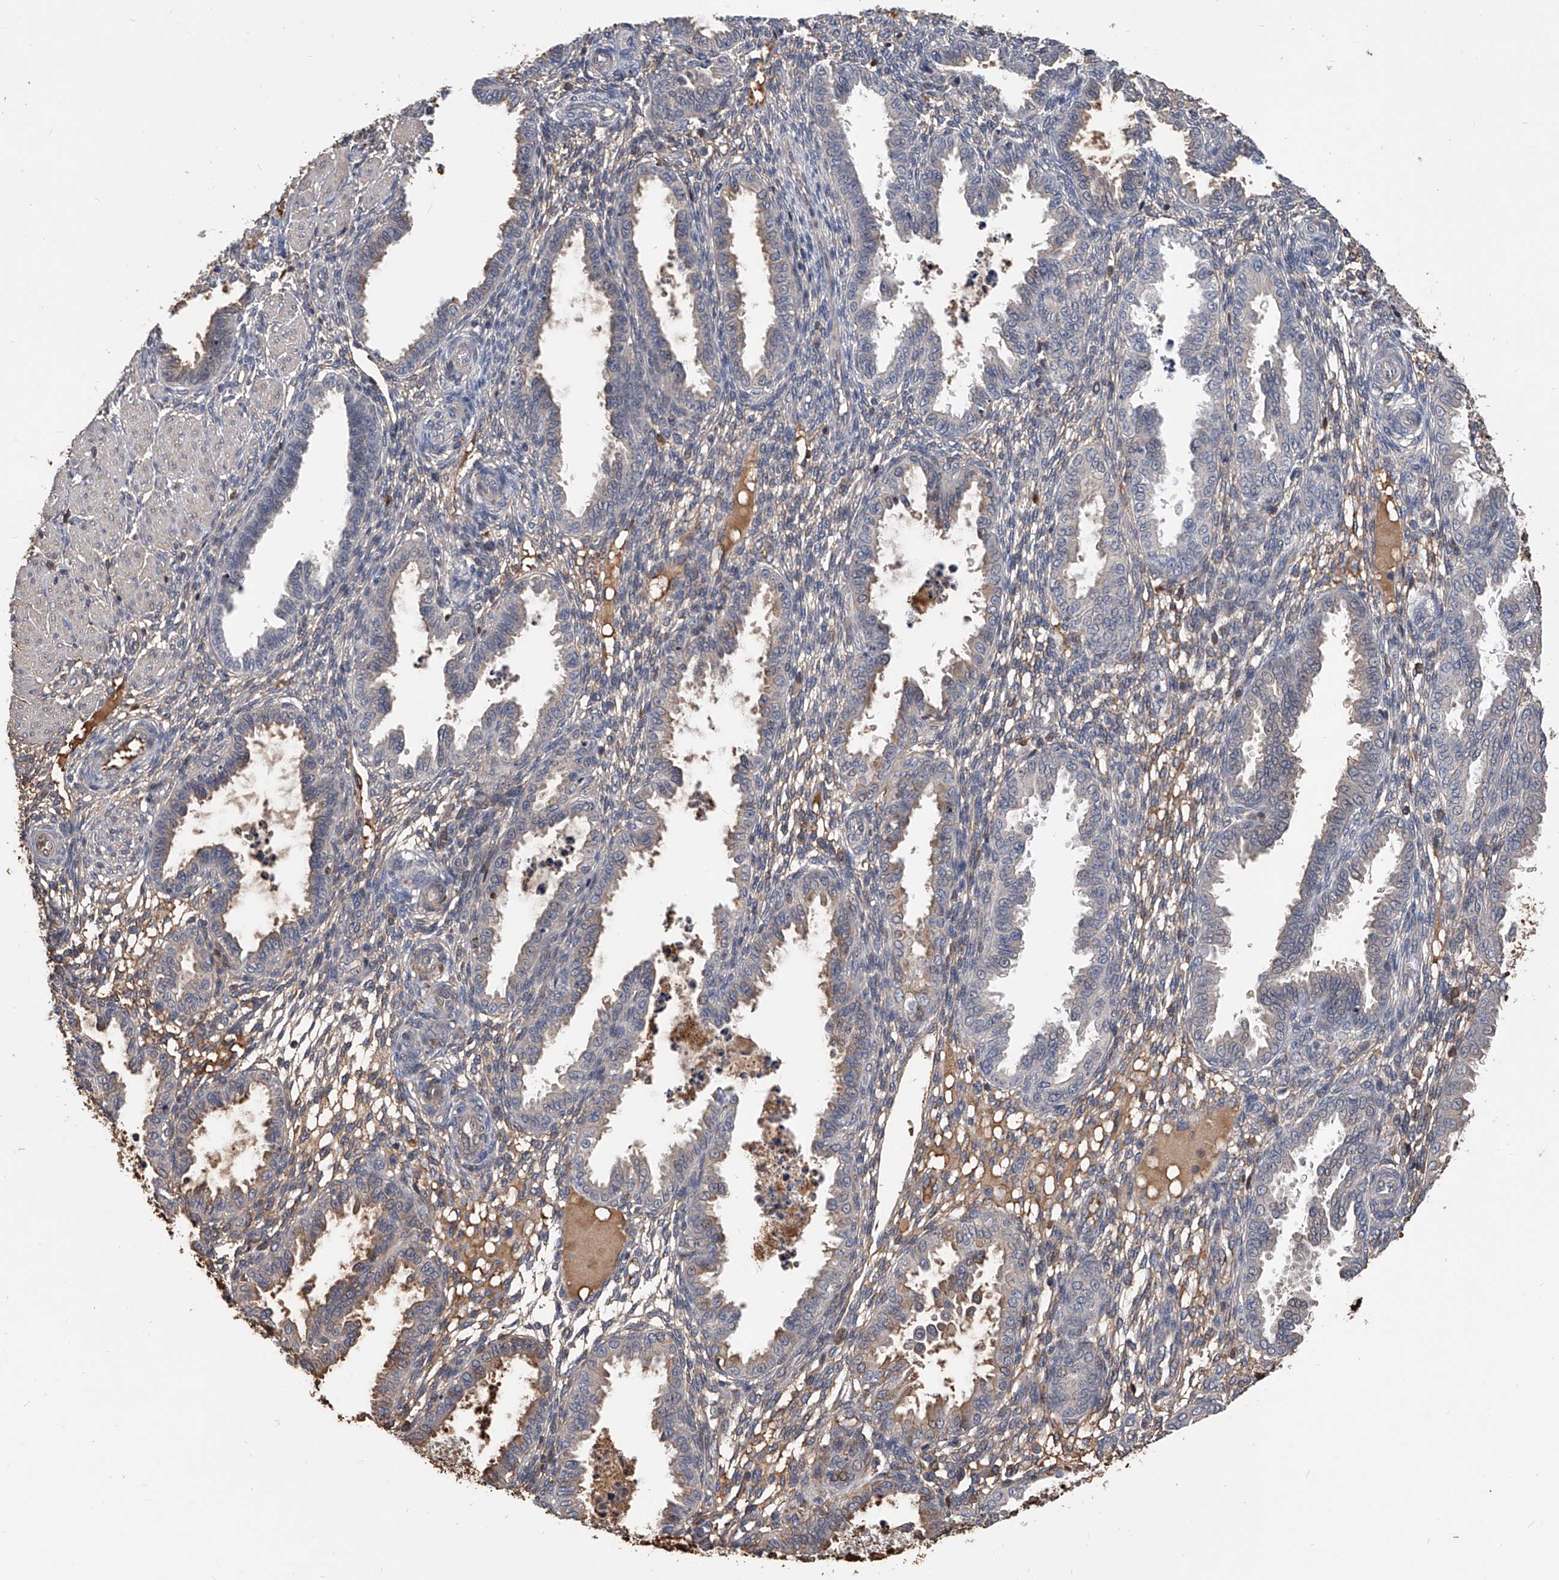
{"staining": {"intensity": "weak", "quantity": "<25%", "location": "cytoplasmic/membranous"}, "tissue": "endometrium", "cell_type": "Cells in endometrial stroma", "image_type": "normal", "snomed": [{"axis": "morphology", "description": "Normal tissue, NOS"}, {"axis": "topography", "description": "Endometrium"}], "caption": "Immunohistochemistry (IHC) of normal endometrium reveals no staining in cells in endometrial stroma.", "gene": "ZNF25", "patient": {"sex": "female", "age": 33}}